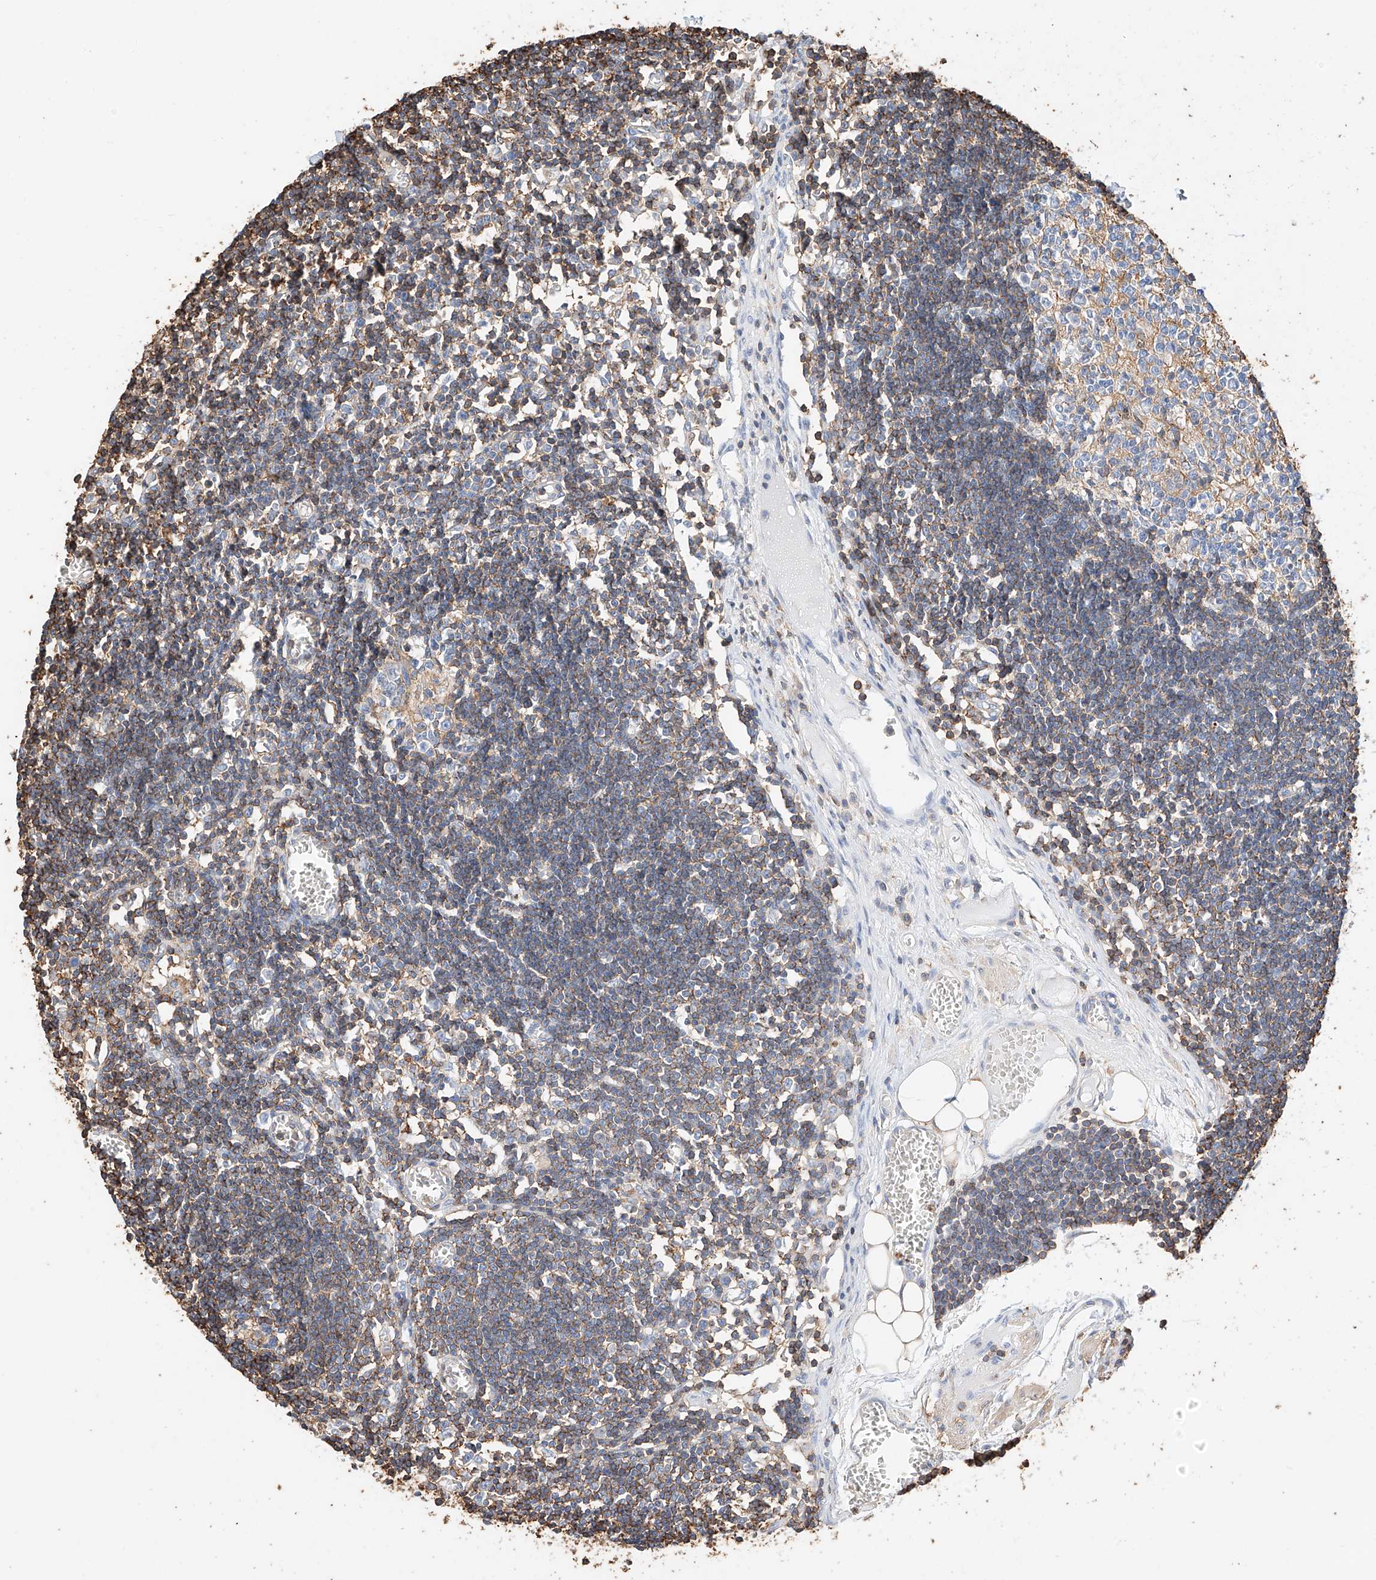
{"staining": {"intensity": "negative", "quantity": "none", "location": "none"}, "tissue": "lymph node", "cell_type": "Germinal center cells", "image_type": "normal", "snomed": [{"axis": "morphology", "description": "Normal tissue, NOS"}, {"axis": "topography", "description": "Lymph node"}], "caption": "This photomicrograph is of benign lymph node stained with immunohistochemistry to label a protein in brown with the nuclei are counter-stained blue. There is no staining in germinal center cells.", "gene": "WFS1", "patient": {"sex": "female", "age": 11}}